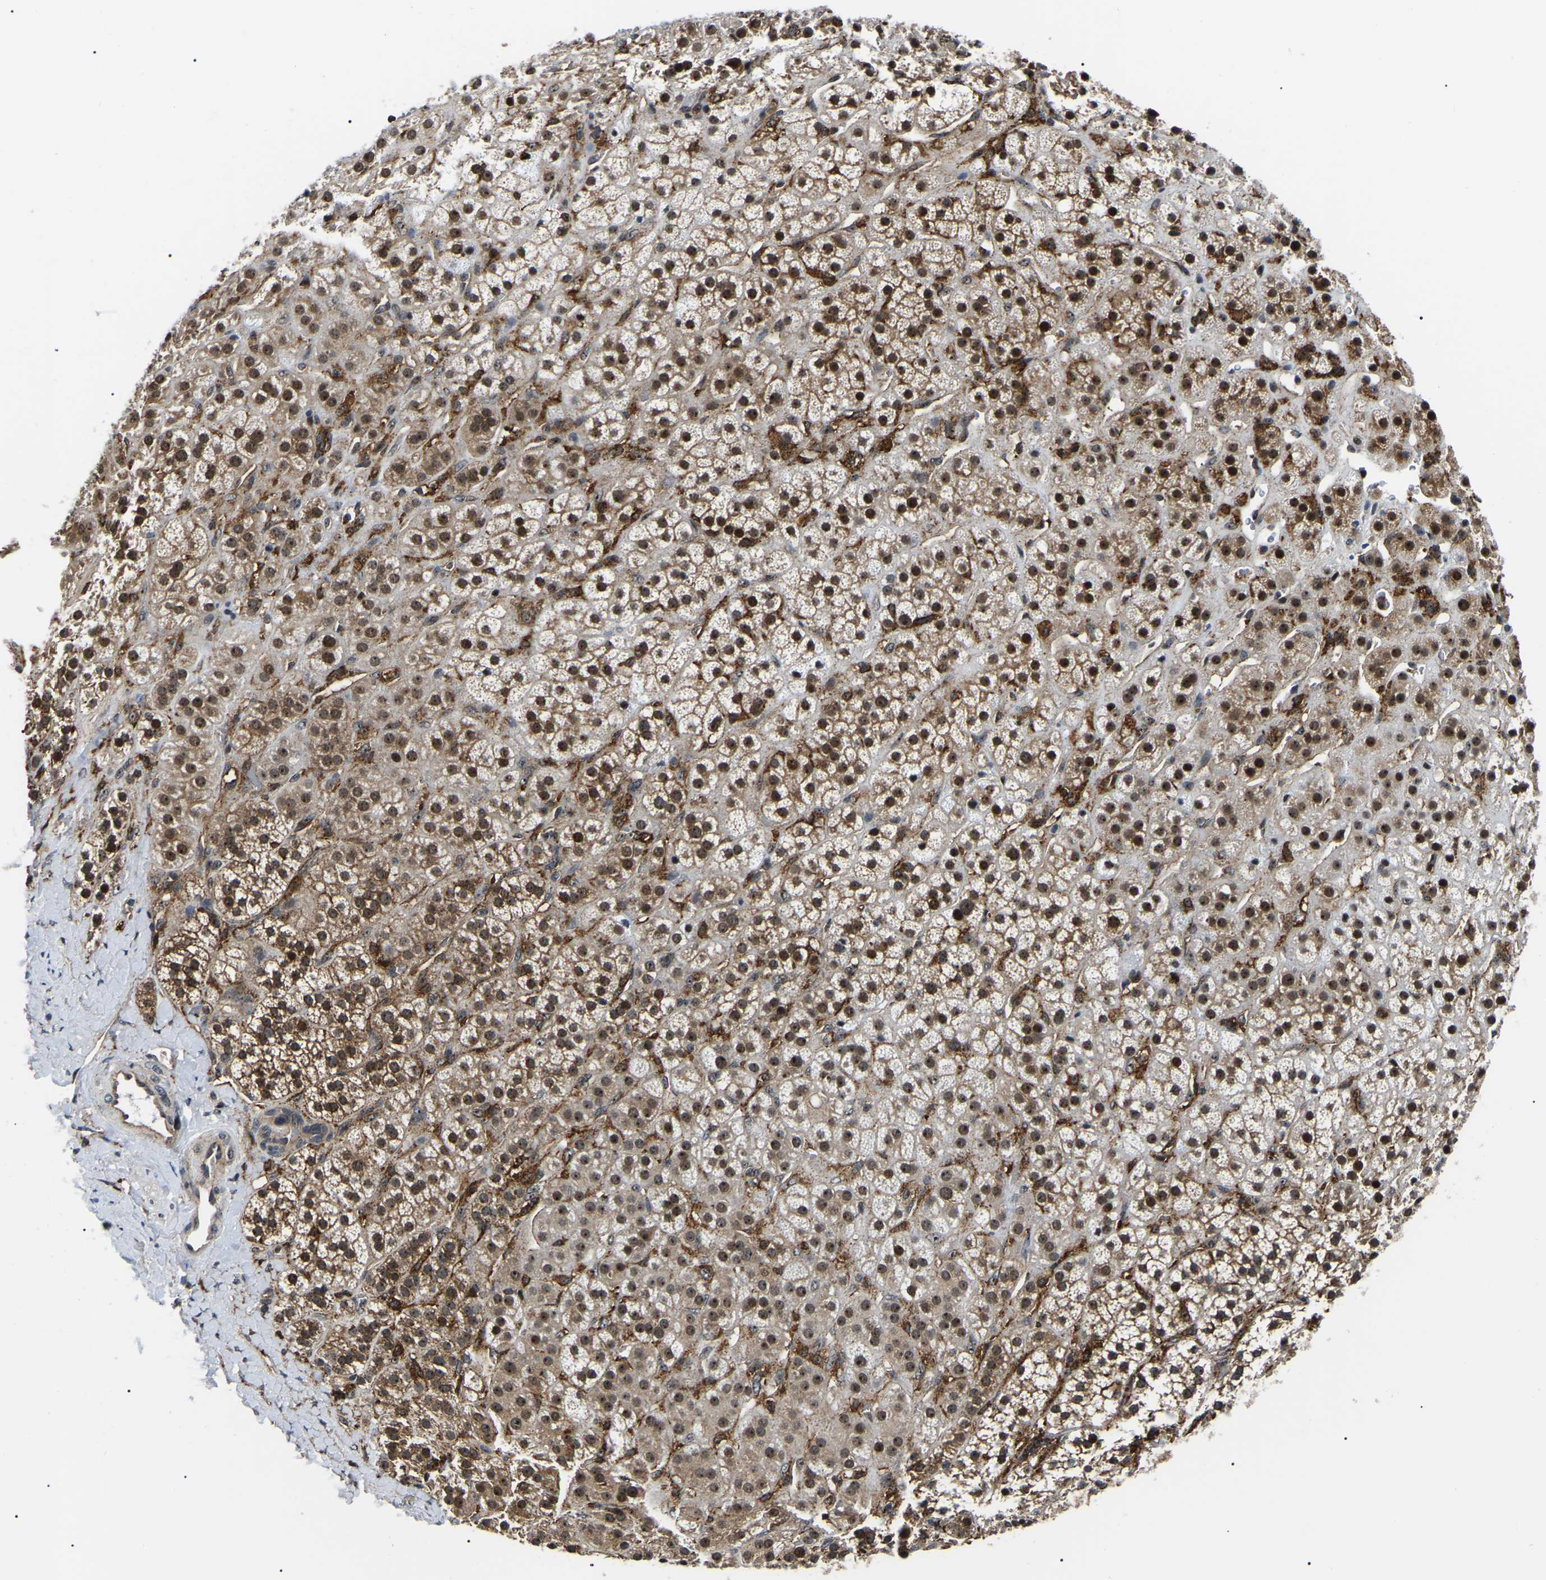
{"staining": {"intensity": "strong", "quantity": ">75%", "location": "cytoplasmic/membranous,nuclear"}, "tissue": "adrenal gland", "cell_type": "Glandular cells", "image_type": "normal", "snomed": [{"axis": "morphology", "description": "Normal tissue, NOS"}, {"axis": "topography", "description": "Adrenal gland"}], "caption": "The histopathology image displays a brown stain indicating the presence of a protein in the cytoplasmic/membranous,nuclear of glandular cells in adrenal gland. Using DAB (brown) and hematoxylin (blue) stains, captured at high magnification using brightfield microscopy.", "gene": "RRP1B", "patient": {"sex": "male", "age": 56}}